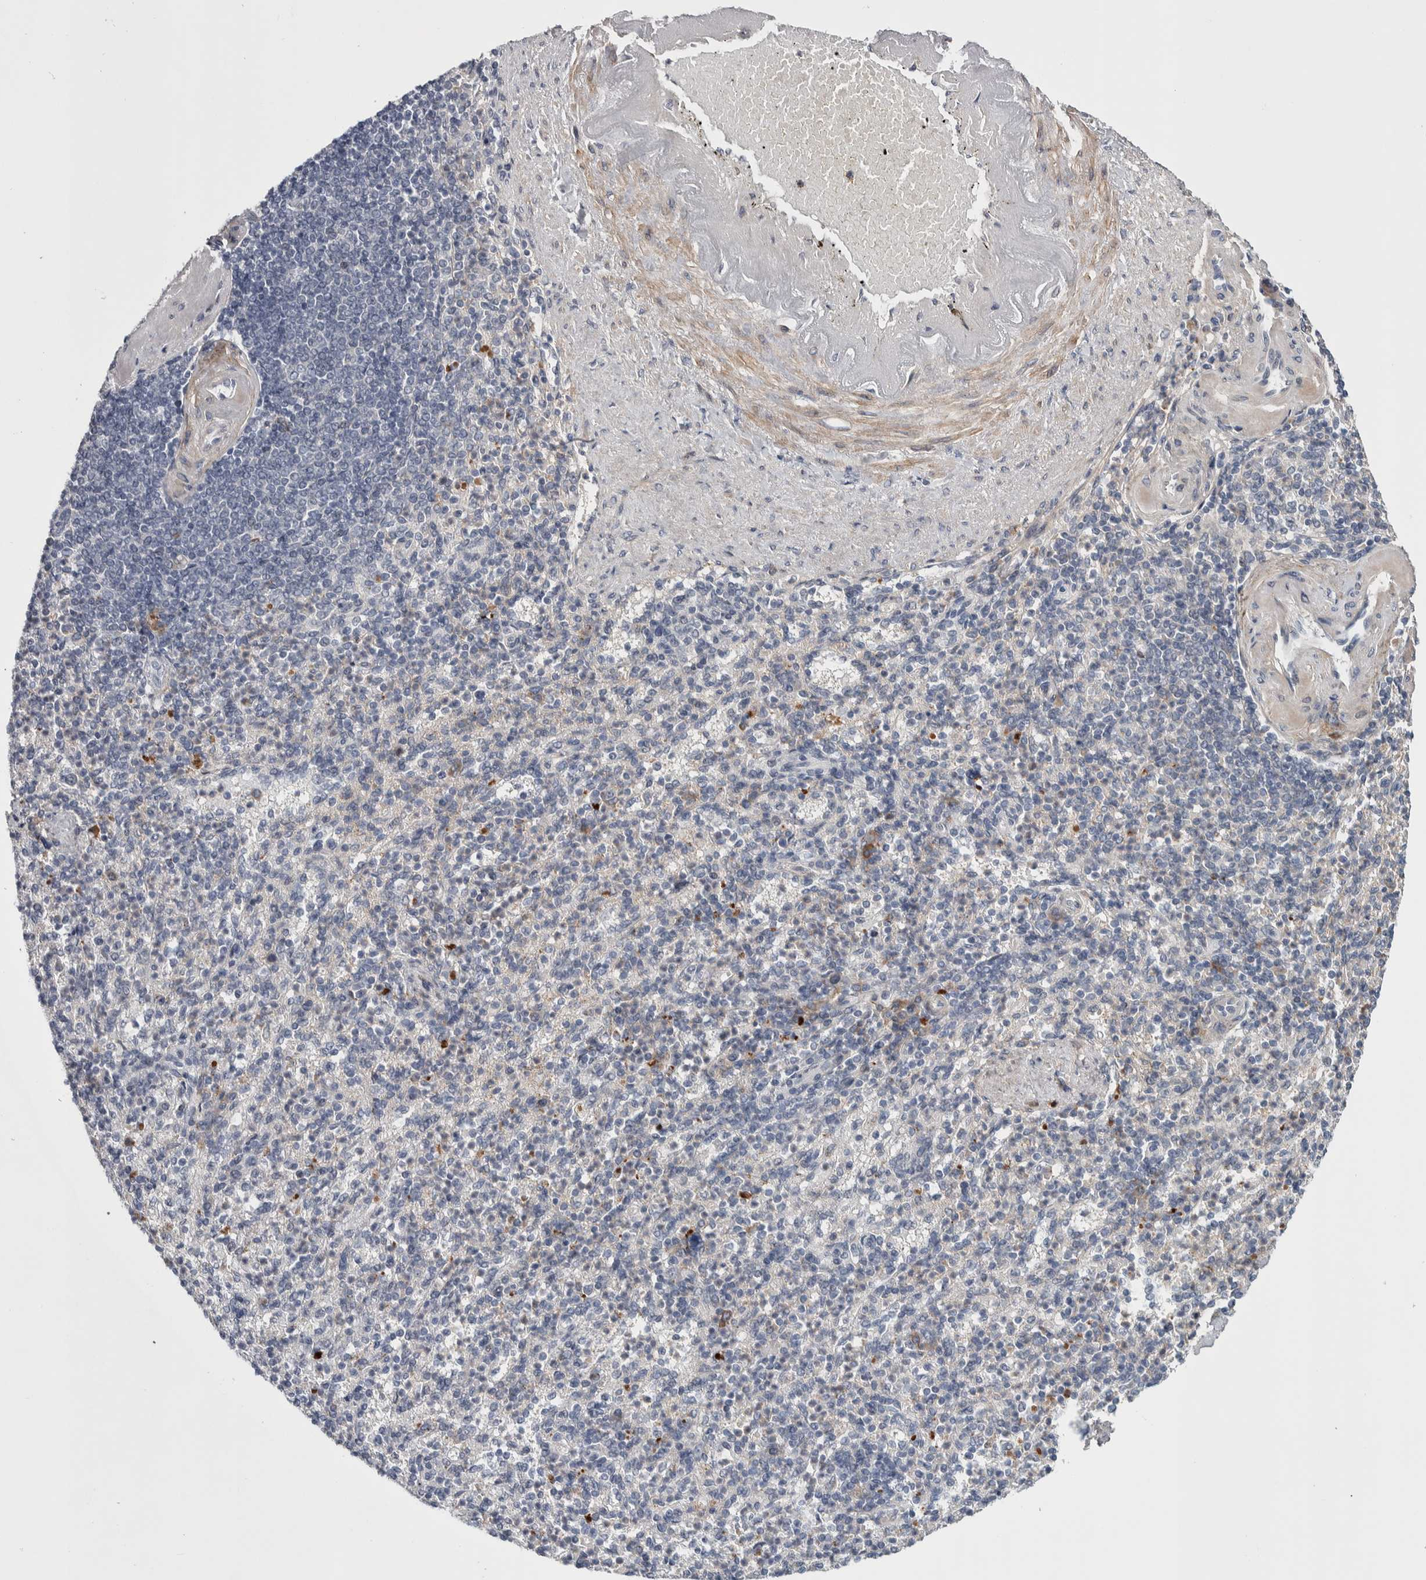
{"staining": {"intensity": "negative", "quantity": "none", "location": "none"}, "tissue": "spleen", "cell_type": "Cells in red pulp", "image_type": "normal", "snomed": [{"axis": "morphology", "description": "Normal tissue, NOS"}, {"axis": "topography", "description": "Spleen"}], "caption": "Immunohistochemistry photomicrograph of unremarkable human spleen stained for a protein (brown), which displays no staining in cells in red pulp. The staining was performed using DAB (3,3'-diaminobenzidine) to visualize the protein expression in brown, while the nuclei were stained in blue with hematoxylin (Magnification: 20x).", "gene": "ASPN", "patient": {"sex": "female", "age": 74}}